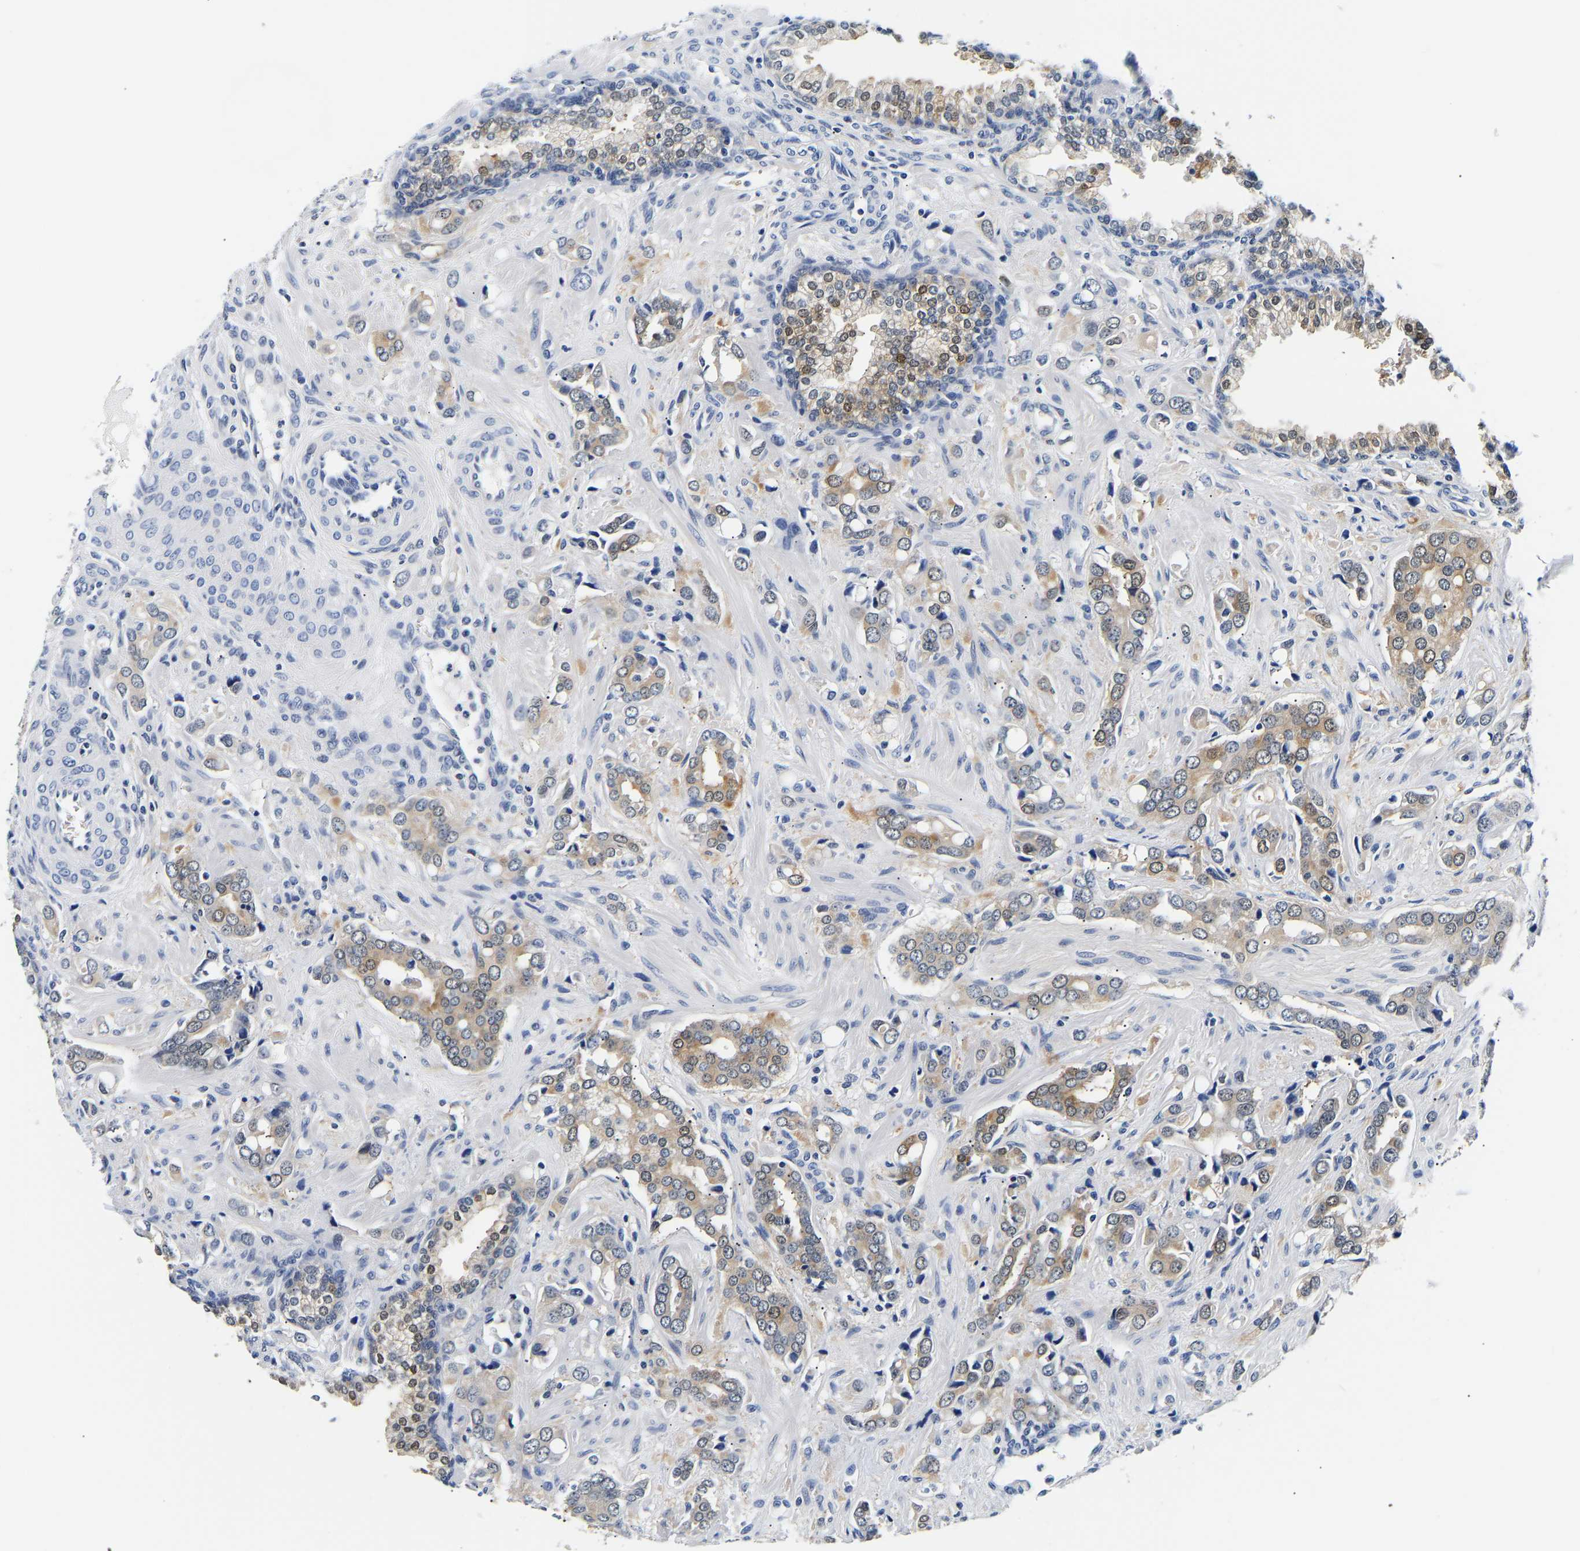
{"staining": {"intensity": "weak", "quantity": "25%-75%", "location": "cytoplasmic/membranous"}, "tissue": "prostate cancer", "cell_type": "Tumor cells", "image_type": "cancer", "snomed": [{"axis": "morphology", "description": "Adenocarcinoma, High grade"}, {"axis": "topography", "description": "Prostate"}], "caption": "This photomicrograph demonstrates immunohistochemistry staining of human adenocarcinoma (high-grade) (prostate), with low weak cytoplasmic/membranous staining in about 25%-75% of tumor cells.", "gene": "UCHL3", "patient": {"sex": "male", "age": 52}}